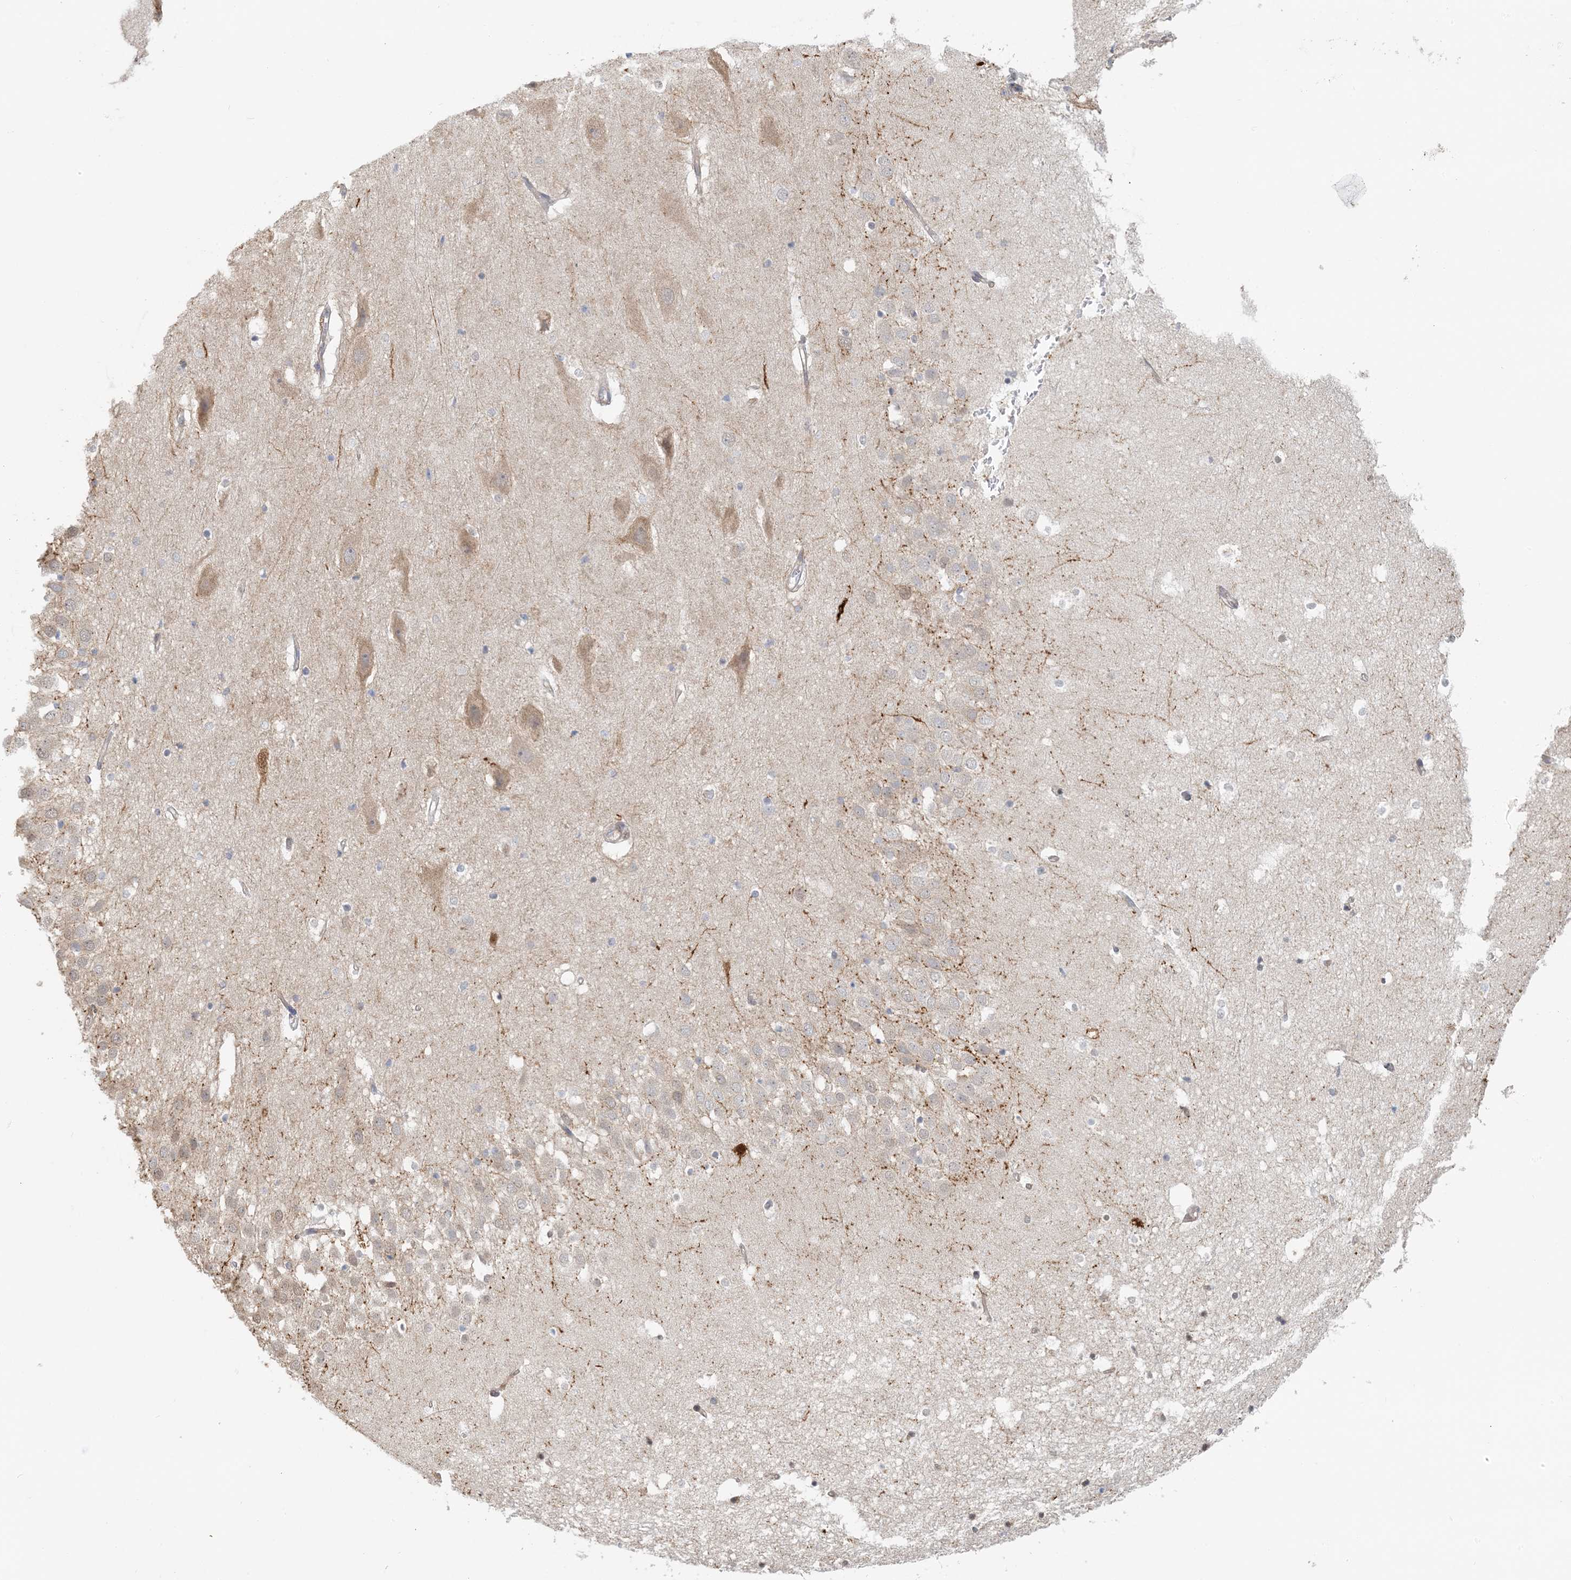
{"staining": {"intensity": "weak", "quantity": "<25%", "location": "cytoplasmic/membranous"}, "tissue": "hippocampus", "cell_type": "Glial cells", "image_type": "normal", "snomed": [{"axis": "morphology", "description": "Normal tissue, NOS"}, {"axis": "topography", "description": "Hippocampus"}], "caption": "This is an IHC histopathology image of unremarkable human hippocampus. There is no positivity in glial cells.", "gene": "ZCCHC4", "patient": {"sex": "female", "age": 52}}